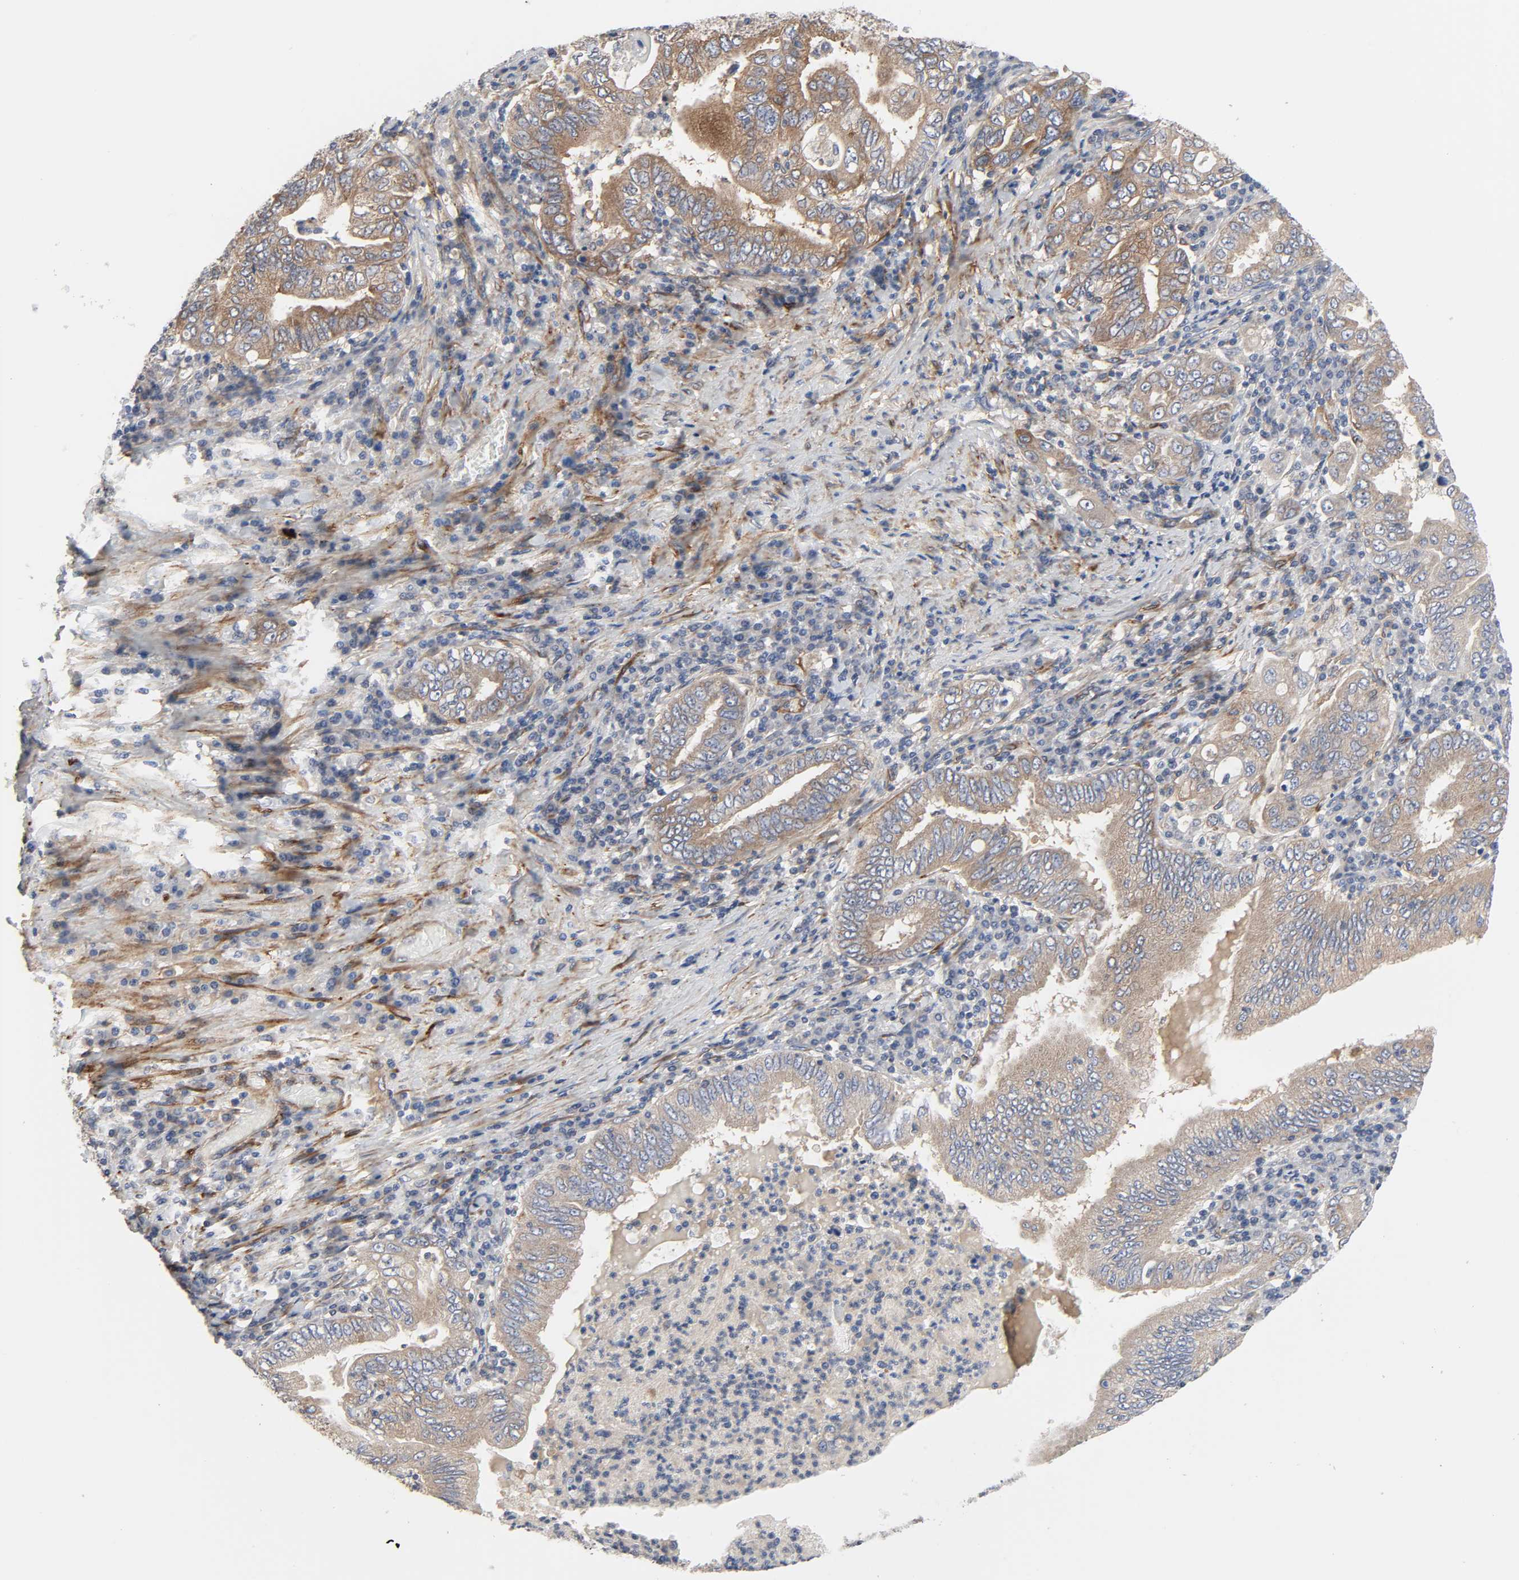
{"staining": {"intensity": "moderate", "quantity": ">75%", "location": "cytoplasmic/membranous"}, "tissue": "stomach cancer", "cell_type": "Tumor cells", "image_type": "cancer", "snomed": [{"axis": "morphology", "description": "Normal tissue, NOS"}, {"axis": "morphology", "description": "Adenocarcinoma, NOS"}, {"axis": "topography", "description": "Esophagus"}, {"axis": "topography", "description": "Stomach, upper"}, {"axis": "topography", "description": "Peripheral nerve tissue"}], "caption": "Immunohistochemistry of stomach cancer reveals medium levels of moderate cytoplasmic/membranous staining in approximately >75% of tumor cells.", "gene": "ARHGAP1", "patient": {"sex": "male", "age": 62}}